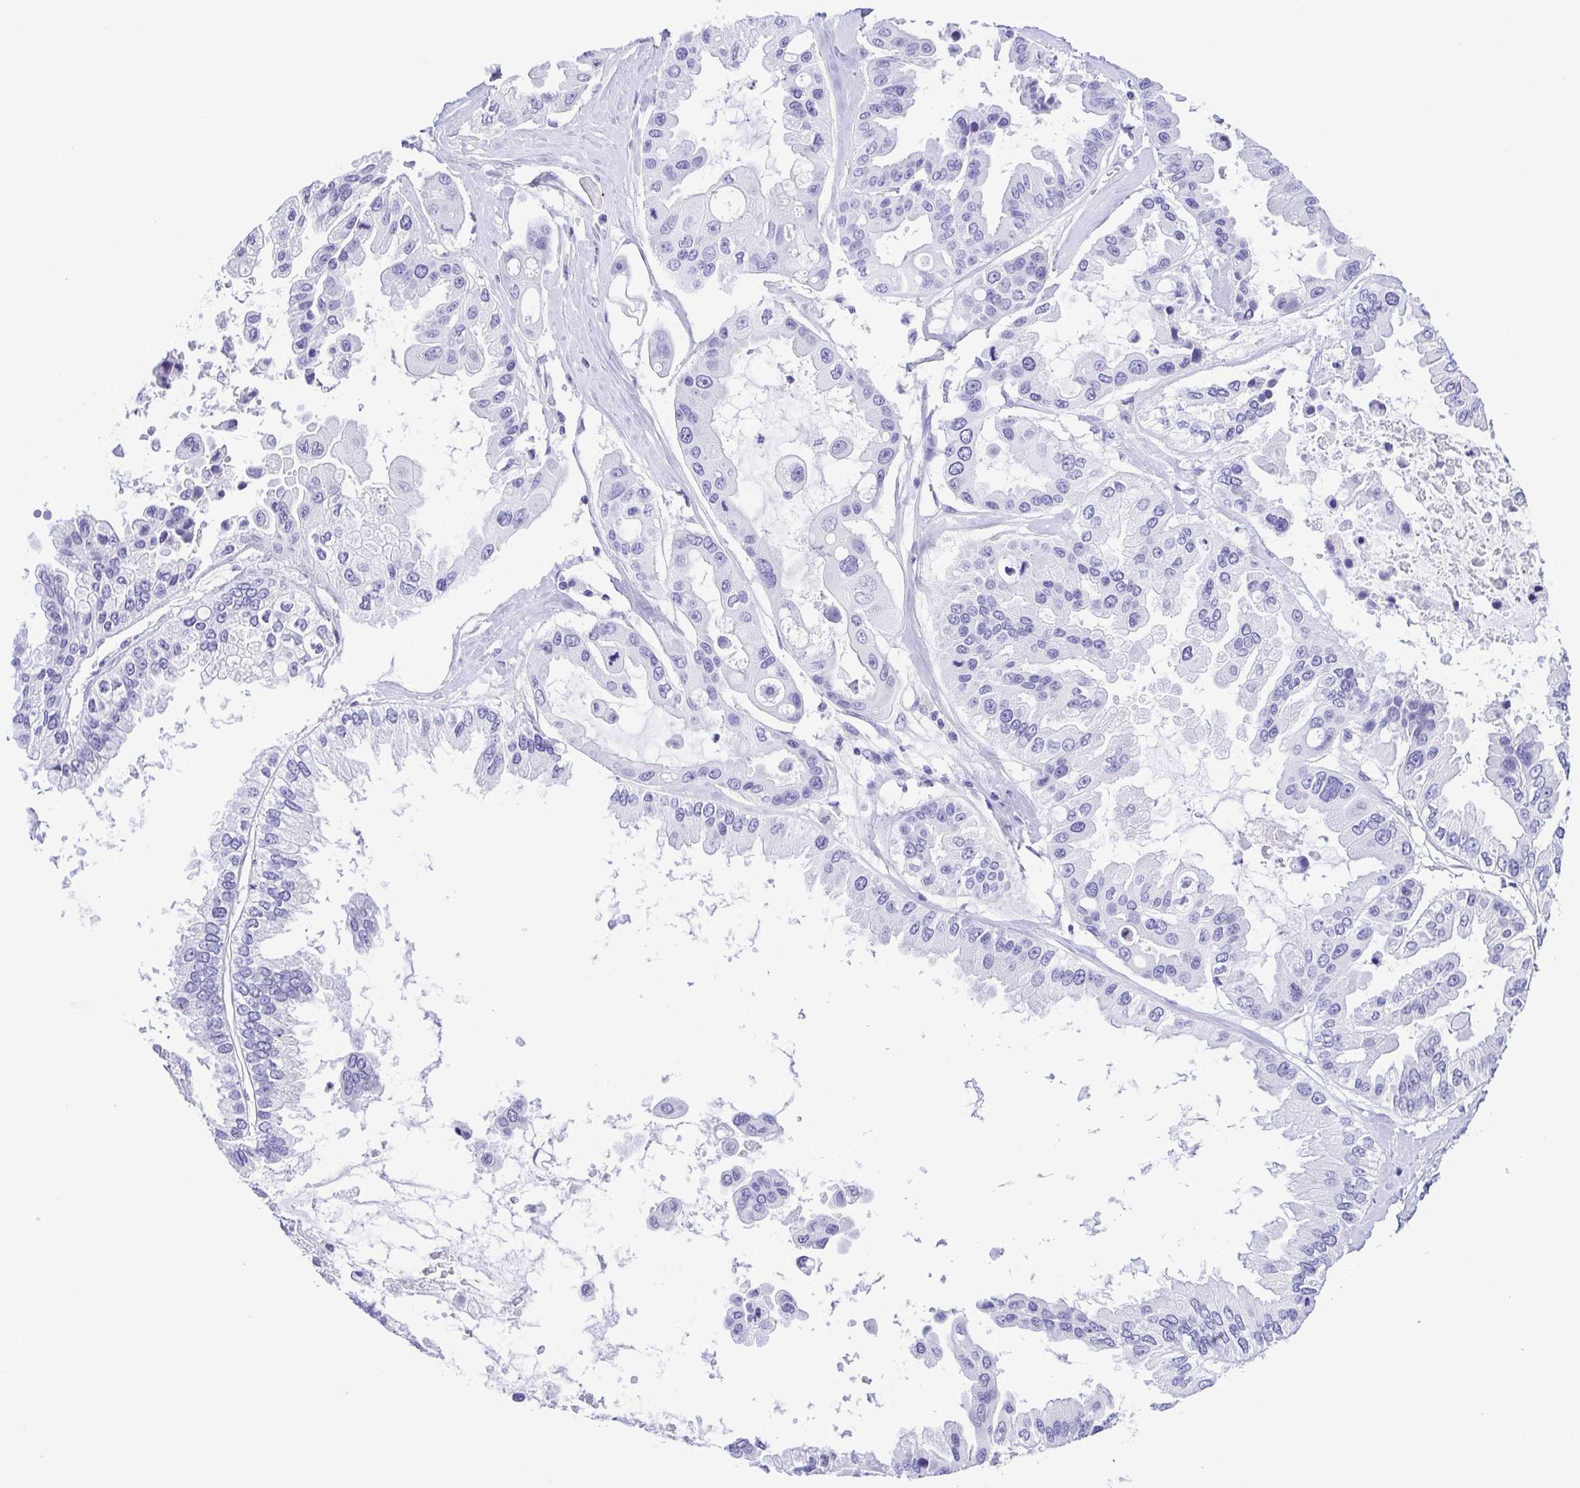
{"staining": {"intensity": "negative", "quantity": "none", "location": "none"}, "tissue": "ovarian cancer", "cell_type": "Tumor cells", "image_type": "cancer", "snomed": [{"axis": "morphology", "description": "Cystadenocarcinoma, serous, NOS"}, {"axis": "topography", "description": "Ovary"}], "caption": "Serous cystadenocarcinoma (ovarian) was stained to show a protein in brown. There is no significant staining in tumor cells. (Stains: DAB IHC with hematoxylin counter stain, Microscopy: brightfield microscopy at high magnification).", "gene": "CDSN", "patient": {"sex": "female", "age": 56}}